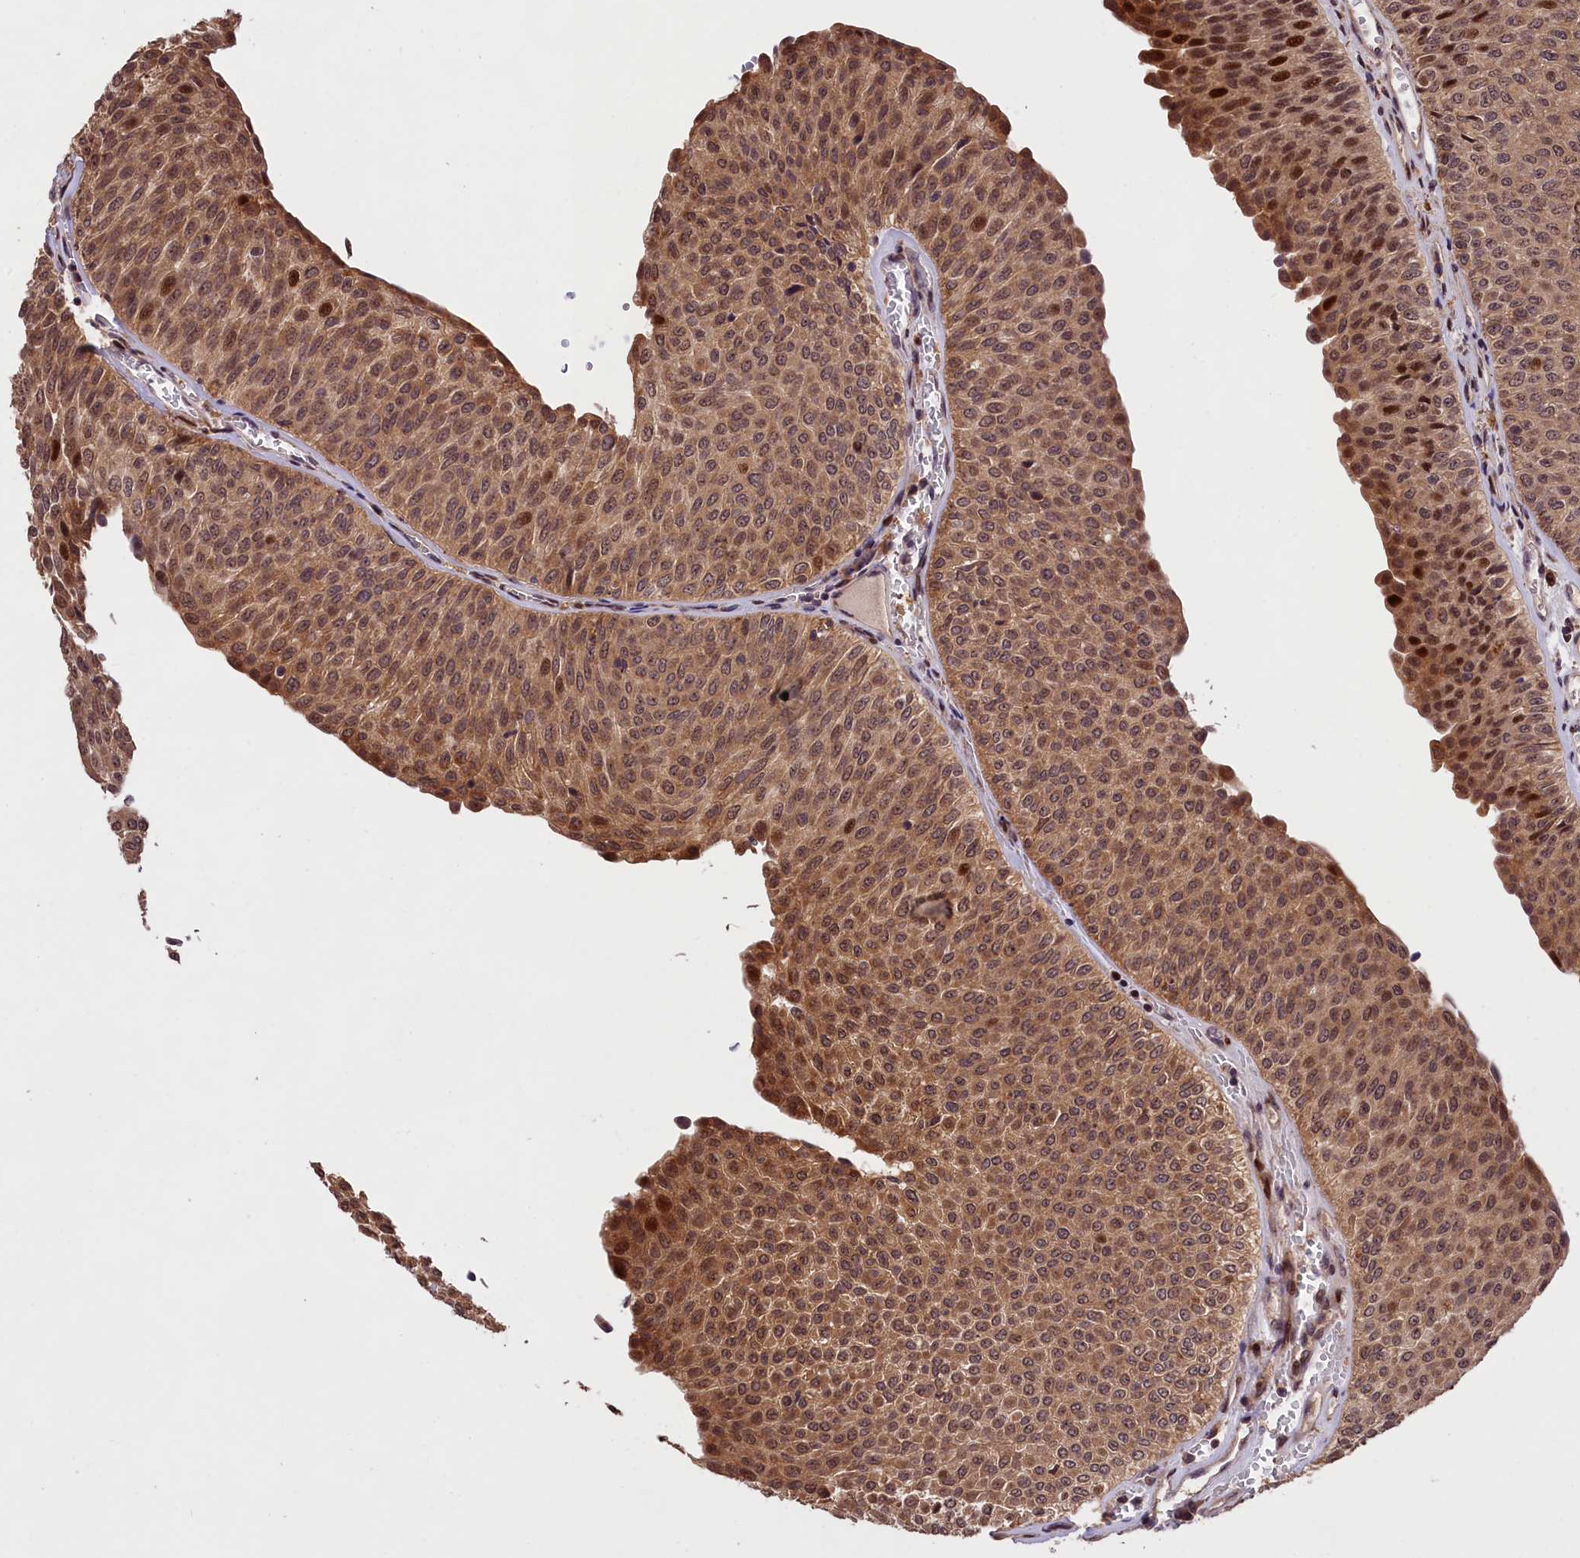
{"staining": {"intensity": "moderate", "quantity": ">75%", "location": "cytoplasmic/membranous,nuclear"}, "tissue": "urothelial cancer", "cell_type": "Tumor cells", "image_type": "cancer", "snomed": [{"axis": "morphology", "description": "Urothelial carcinoma, Low grade"}, {"axis": "topography", "description": "Urinary bladder"}], "caption": "Protein analysis of urothelial cancer tissue reveals moderate cytoplasmic/membranous and nuclear expression in about >75% of tumor cells. Nuclei are stained in blue.", "gene": "PHAF1", "patient": {"sex": "male", "age": 78}}